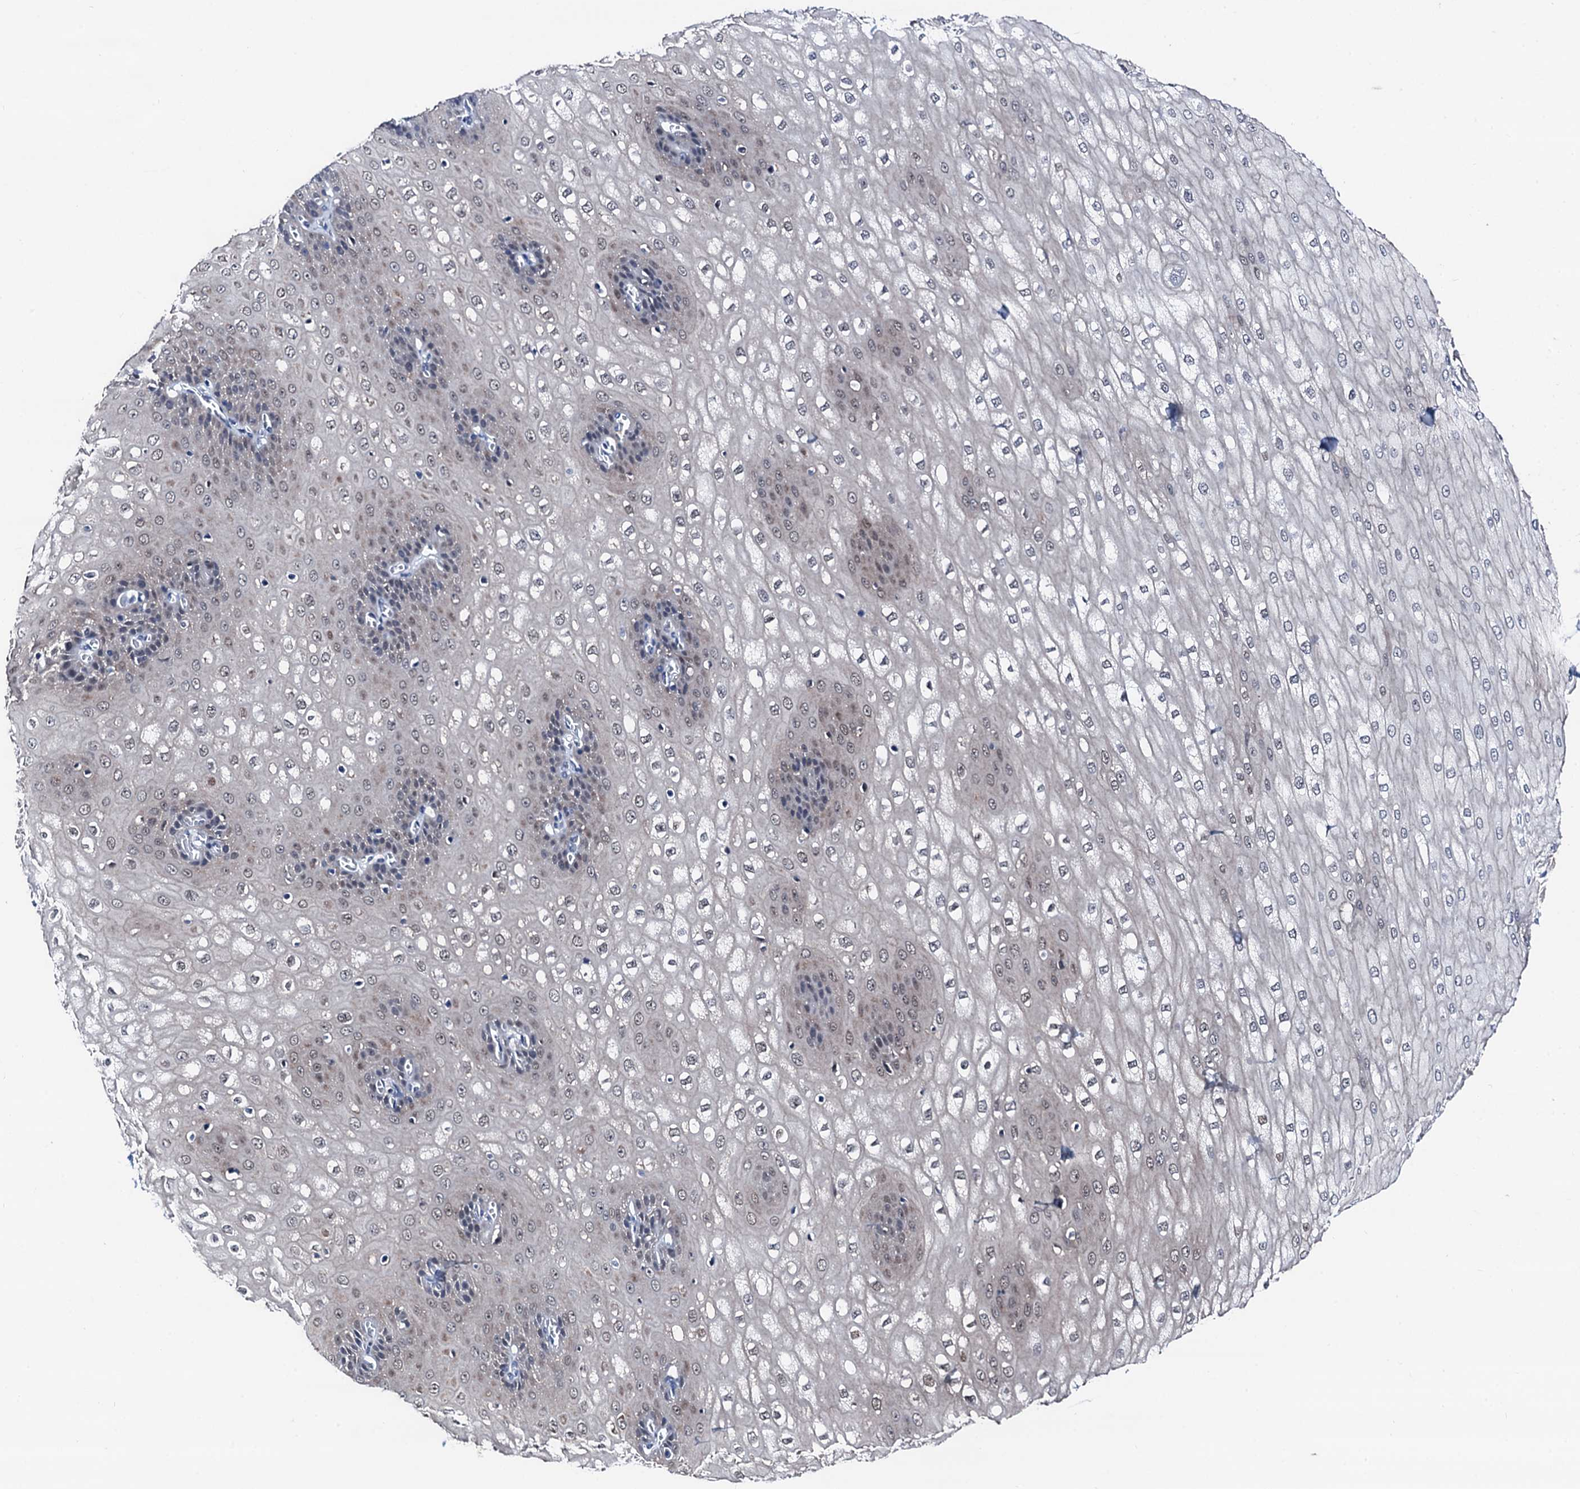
{"staining": {"intensity": "weak", "quantity": "25%-75%", "location": "cytoplasmic/membranous,nuclear"}, "tissue": "esophagus", "cell_type": "Squamous epithelial cells", "image_type": "normal", "snomed": [{"axis": "morphology", "description": "Normal tissue, NOS"}, {"axis": "topography", "description": "Esophagus"}], "caption": "Protein positivity by immunohistochemistry (IHC) reveals weak cytoplasmic/membranous,nuclear positivity in approximately 25%-75% of squamous epithelial cells in benign esophagus.", "gene": "TRAFD1", "patient": {"sex": "male", "age": 60}}